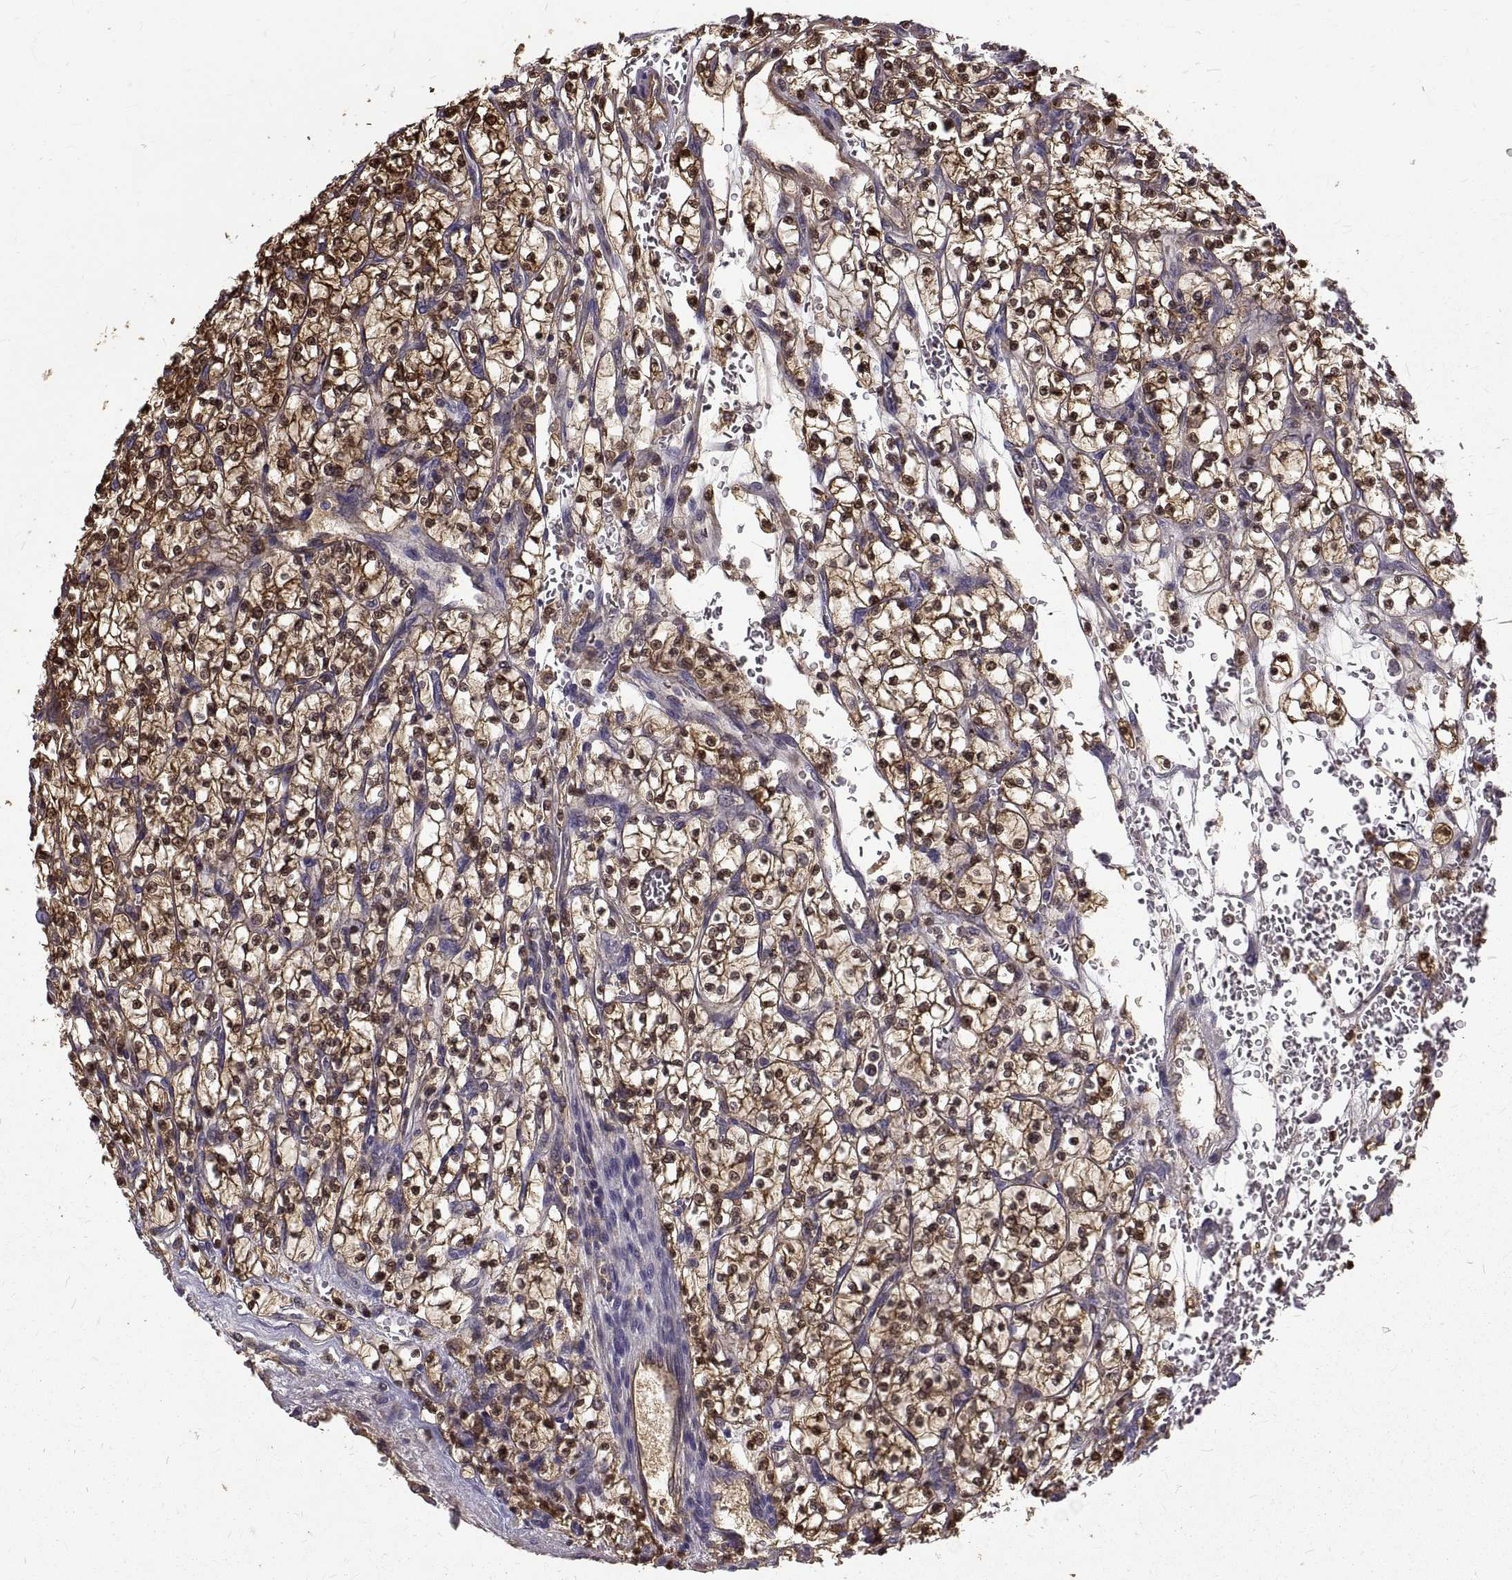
{"staining": {"intensity": "moderate", "quantity": ">75%", "location": "cytoplasmic/membranous,nuclear"}, "tissue": "renal cancer", "cell_type": "Tumor cells", "image_type": "cancer", "snomed": [{"axis": "morphology", "description": "Adenocarcinoma, NOS"}, {"axis": "topography", "description": "Kidney"}], "caption": "A brown stain shows moderate cytoplasmic/membranous and nuclear expression of a protein in adenocarcinoma (renal) tumor cells. Nuclei are stained in blue.", "gene": "PEA15", "patient": {"sex": "female", "age": 64}}